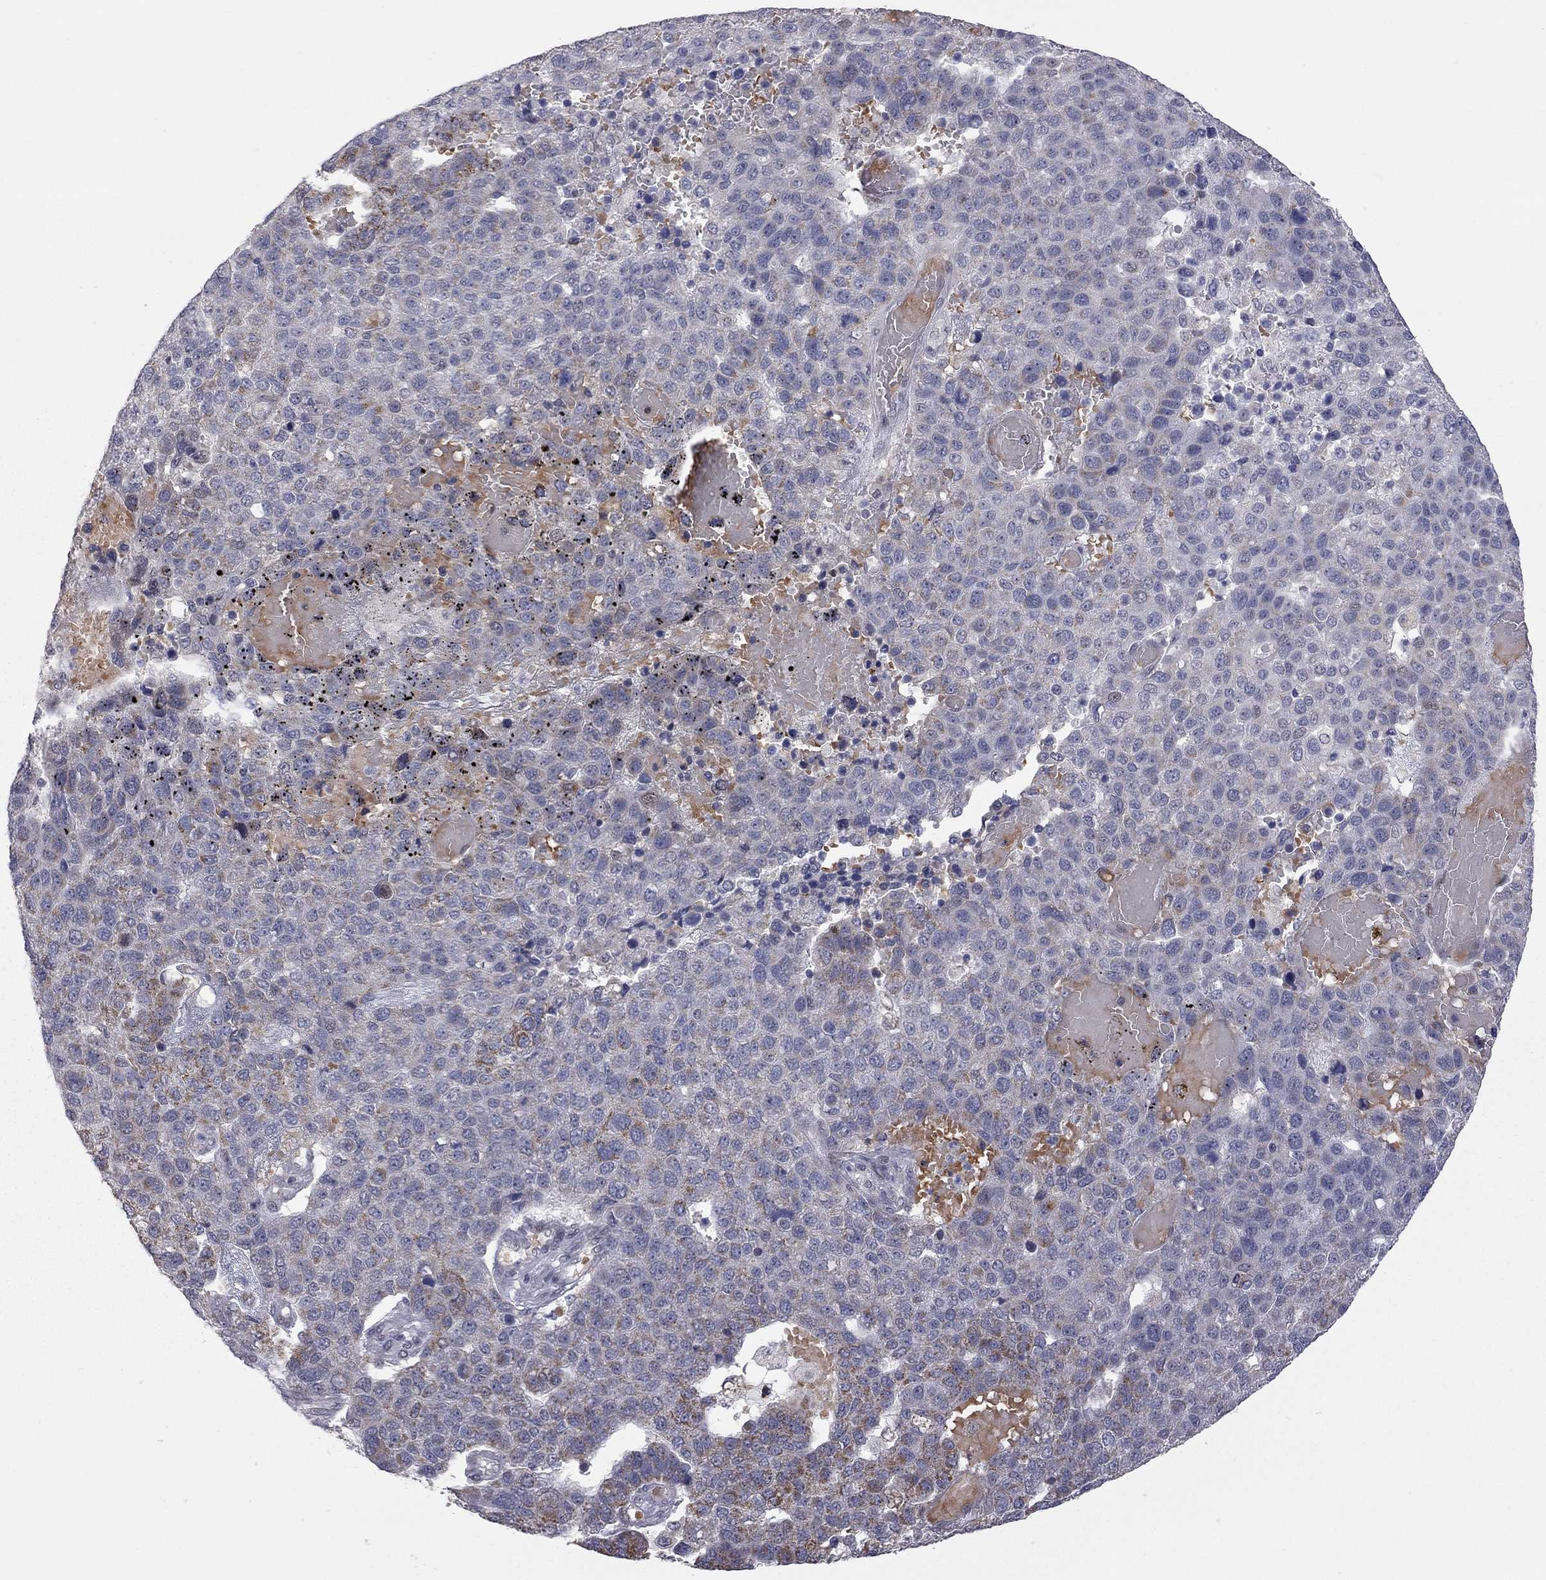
{"staining": {"intensity": "moderate", "quantity": "25%-75%", "location": "cytoplasmic/membranous"}, "tissue": "pancreatic cancer", "cell_type": "Tumor cells", "image_type": "cancer", "snomed": [{"axis": "morphology", "description": "Adenocarcinoma, NOS"}, {"axis": "topography", "description": "Pancreas"}], "caption": "This micrograph shows immunohistochemistry (IHC) staining of pancreatic cancer (adenocarcinoma), with medium moderate cytoplasmic/membranous positivity in about 25%-75% of tumor cells.", "gene": "MC3R", "patient": {"sex": "female", "age": 61}}